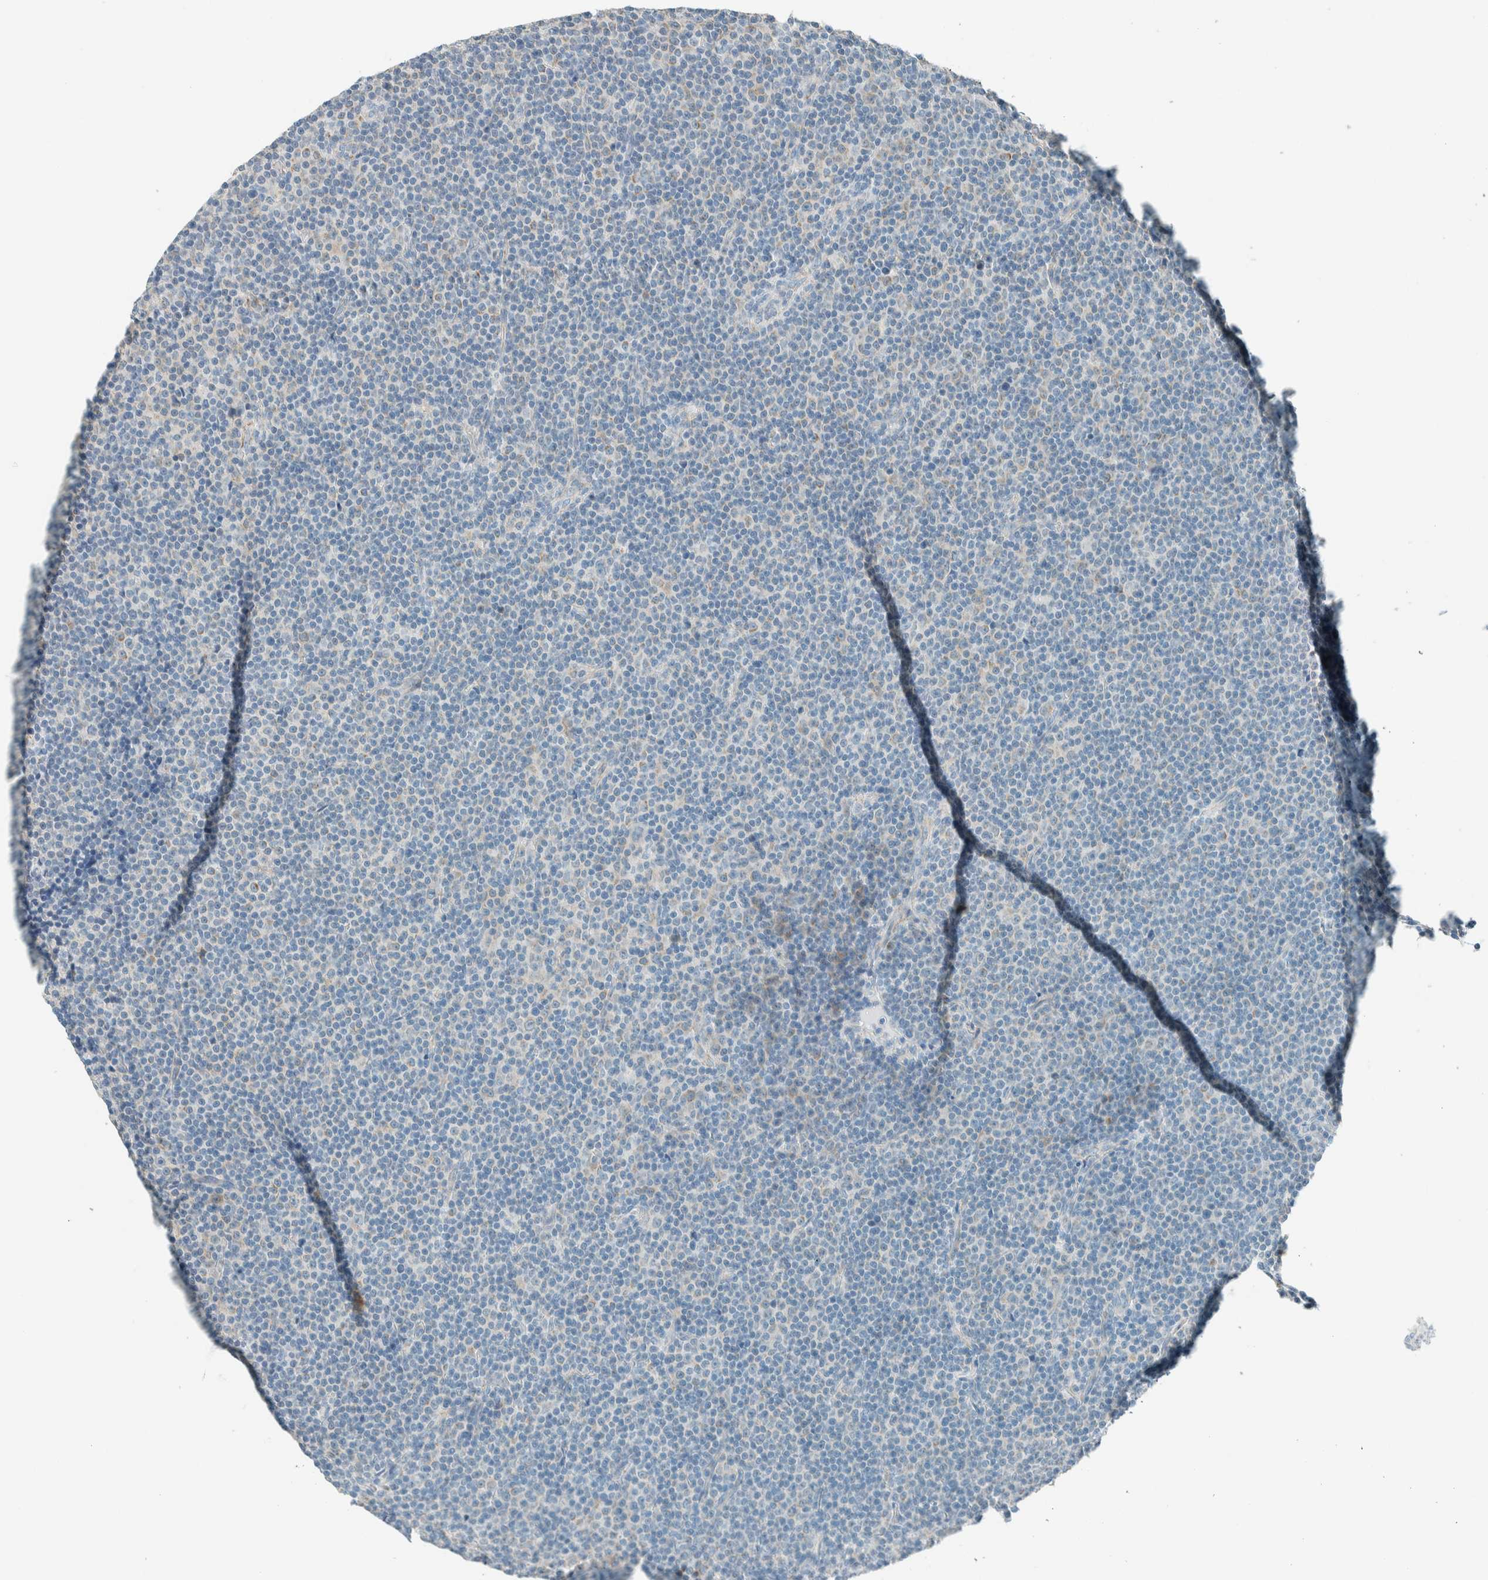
{"staining": {"intensity": "weak", "quantity": "<25%", "location": "cytoplasmic/membranous"}, "tissue": "lymphoma", "cell_type": "Tumor cells", "image_type": "cancer", "snomed": [{"axis": "morphology", "description": "Malignant lymphoma, non-Hodgkin's type, Low grade"}, {"axis": "topography", "description": "Lymph node"}], "caption": "There is no significant positivity in tumor cells of low-grade malignant lymphoma, non-Hodgkin's type. Nuclei are stained in blue.", "gene": "SLFN12", "patient": {"sex": "female", "age": 67}}